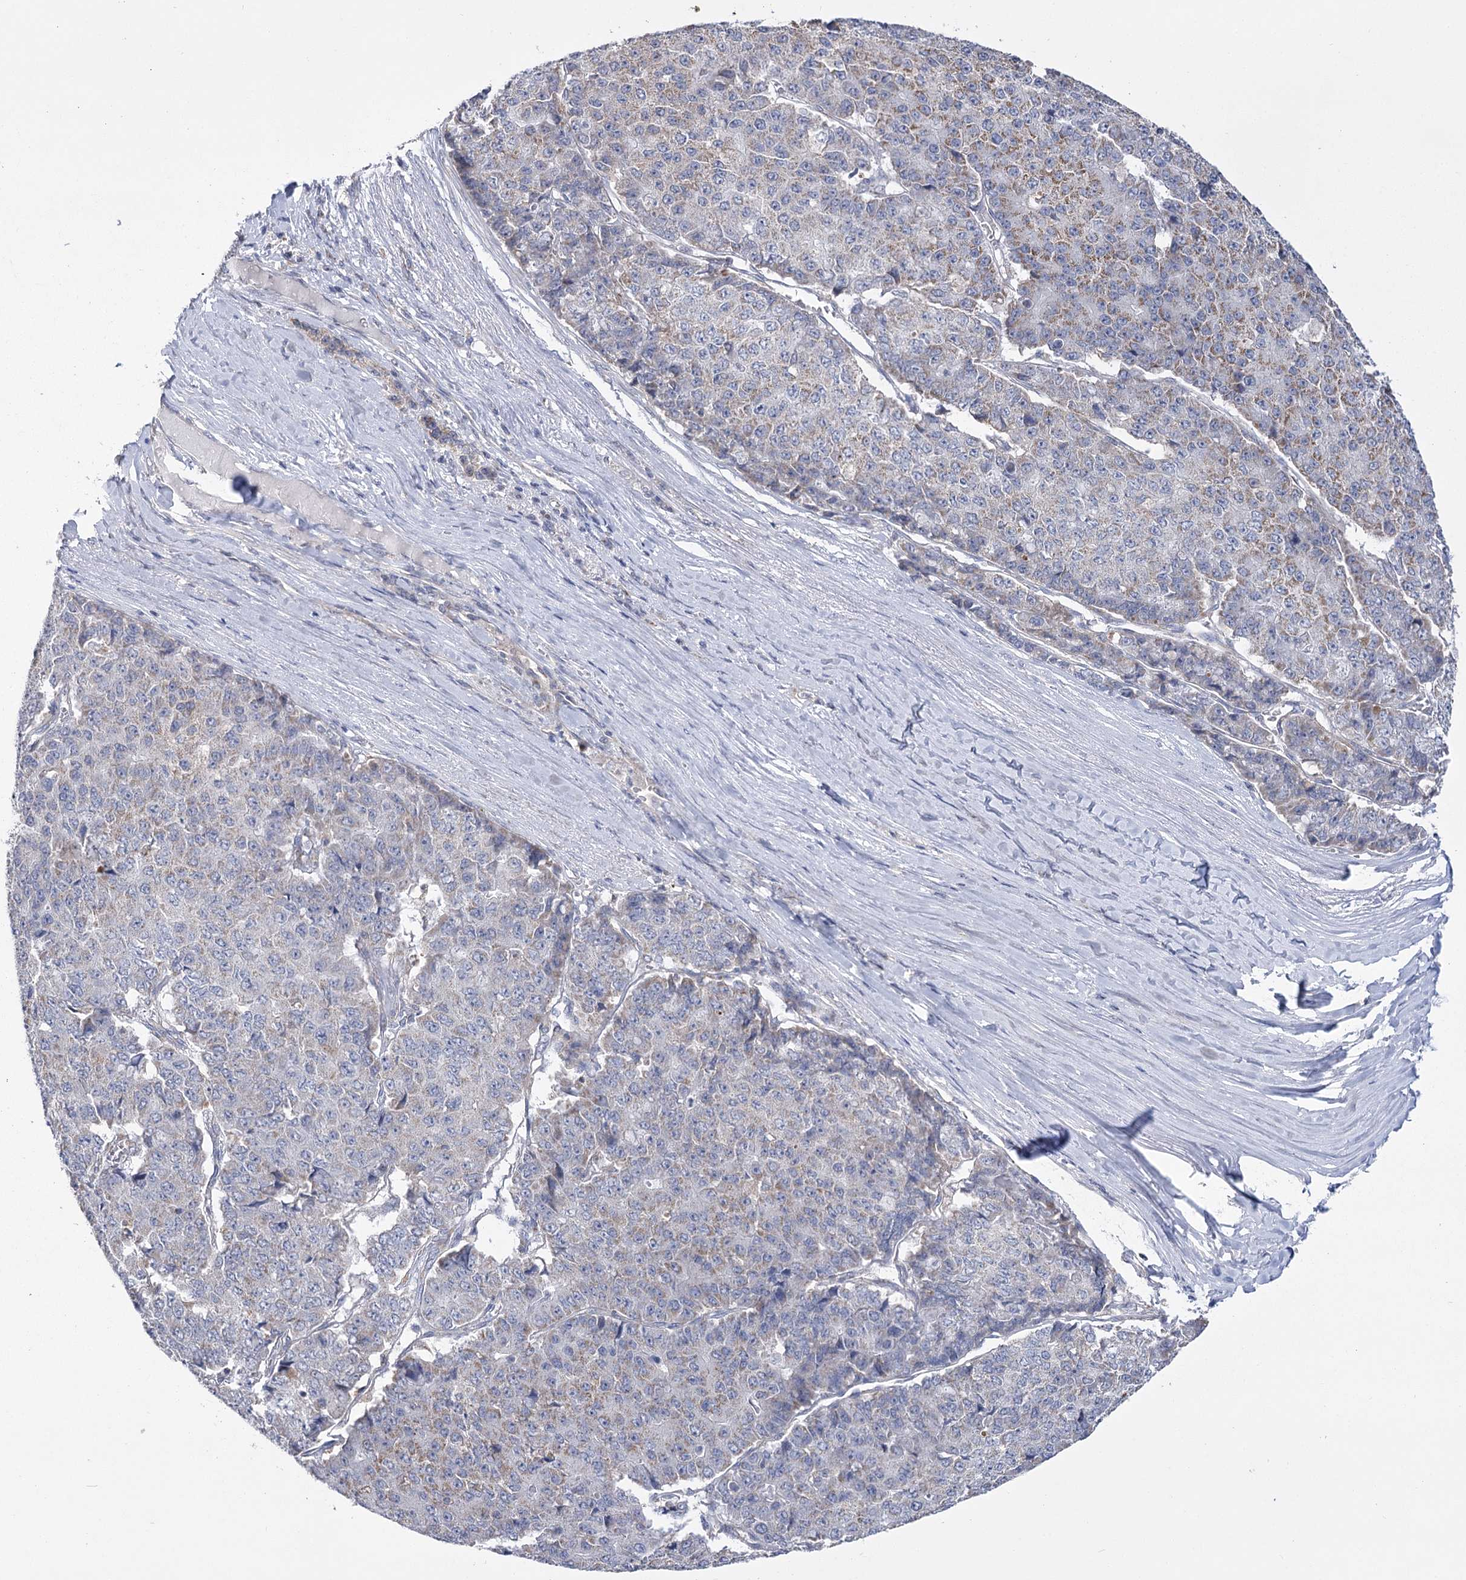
{"staining": {"intensity": "weak", "quantity": "<25%", "location": "cytoplasmic/membranous"}, "tissue": "pancreatic cancer", "cell_type": "Tumor cells", "image_type": "cancer", "snomed": [{"axis": "morphology", "description": "Adenocarcinoma, NOS"}, {"axis": "topography", "description": "Pancreas"}], "caption": "Human adenocarcinoma (pancreatic) stained for a protein using IHC displays no expression in tumor cells.", "gene": "PDHB", "patient": {"sex": "male", "age": 50}}